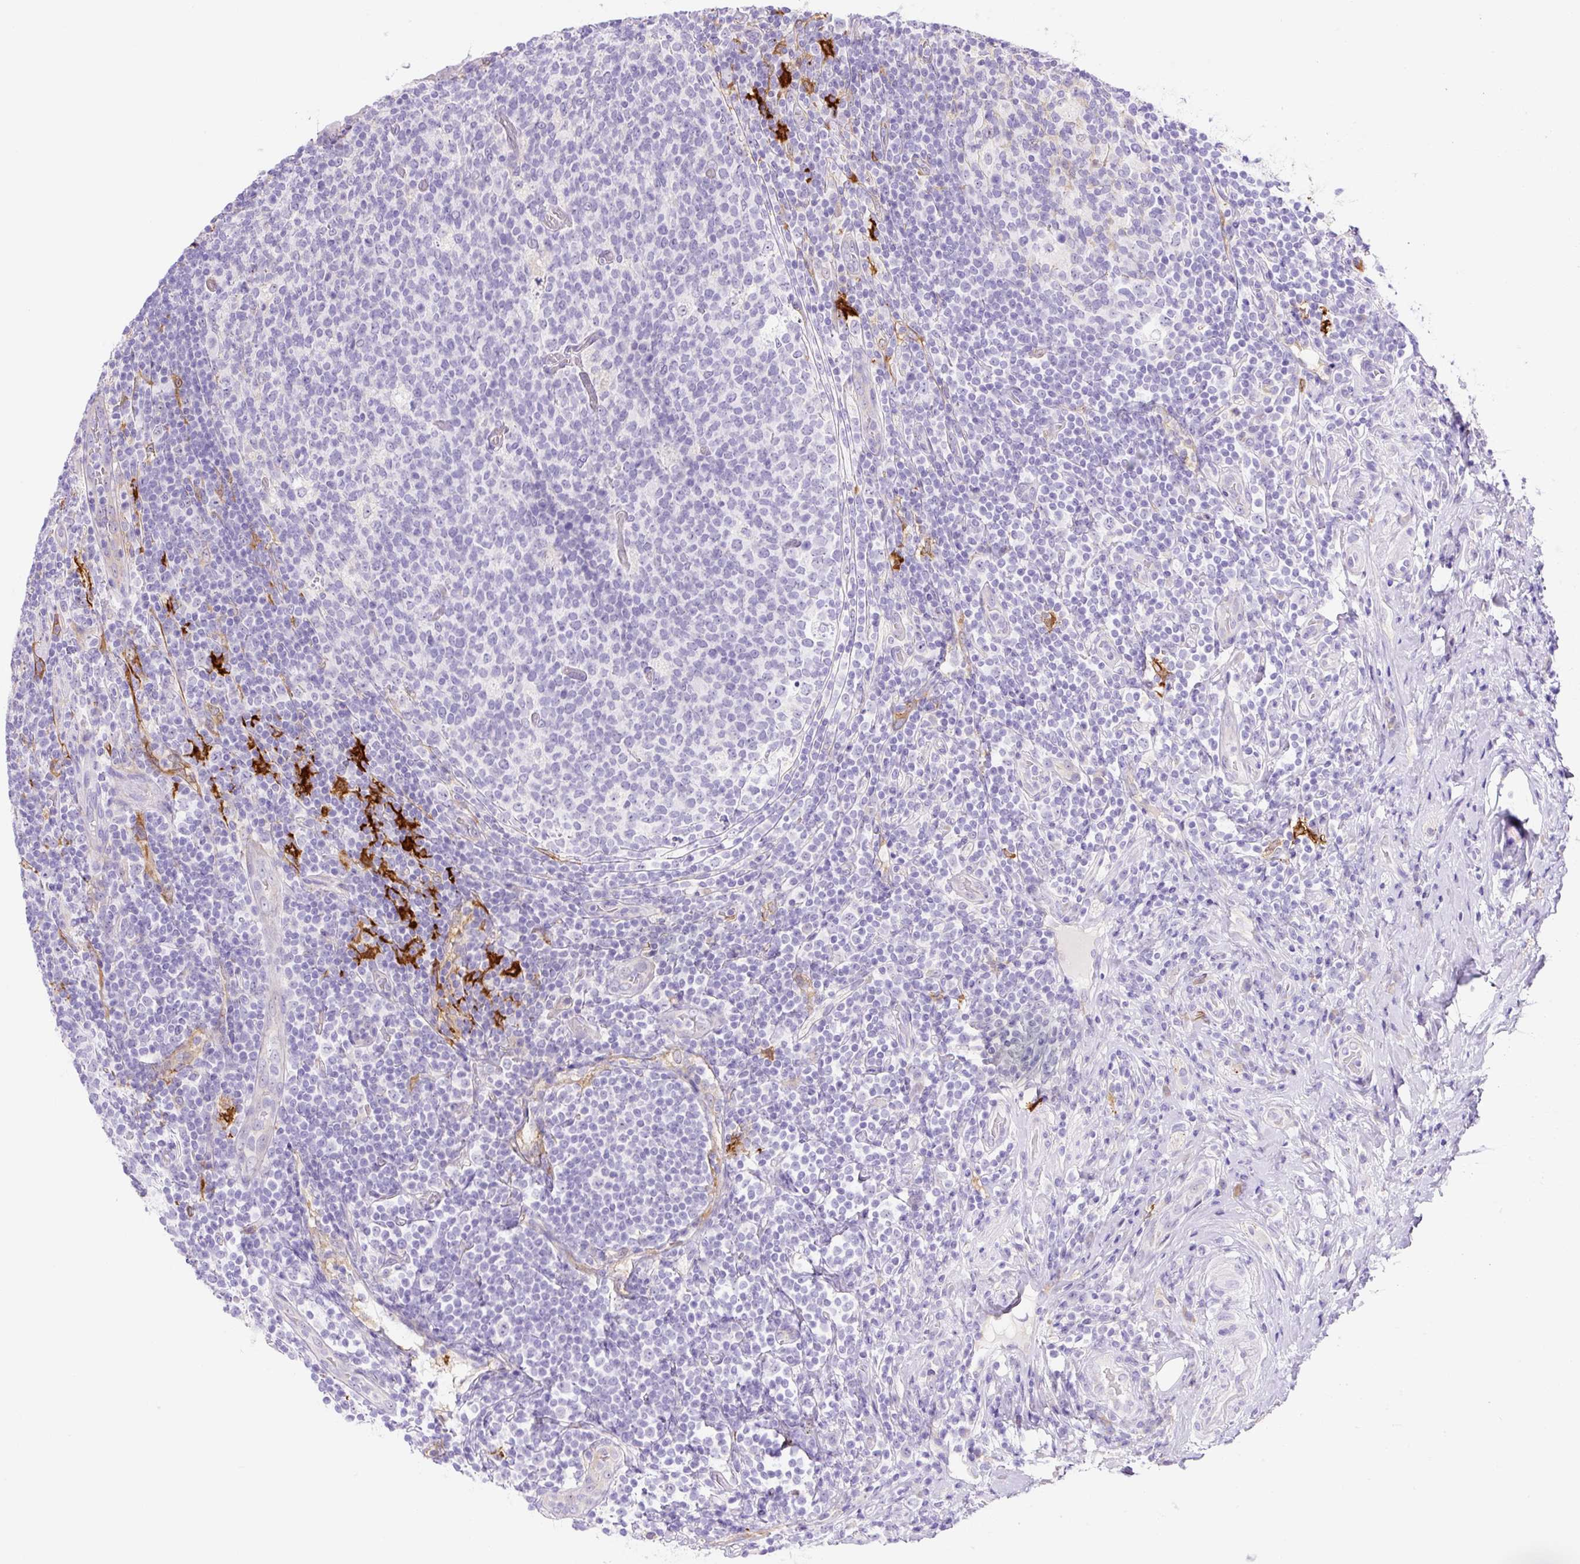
{"staining": {"intensity": "negative", "quantity": "none", "location": "none"}, "tissue": "appendix", "cell_type": "Glandular cells", "image_type": "normal", "snomed": [{"axis": "morphology", "description": "Normal tissue, NOS"}, {"axis": "topography", "description": "Appendix"}], "caption": "This micrograph is of benign appendix stained with immunohistochemistry to label a protein in brown with the nuclei are counter-stained blue. There is no staining in glandular cells.", "gene": "ASB4", "patient": {"sex": "female", "age": 43}}